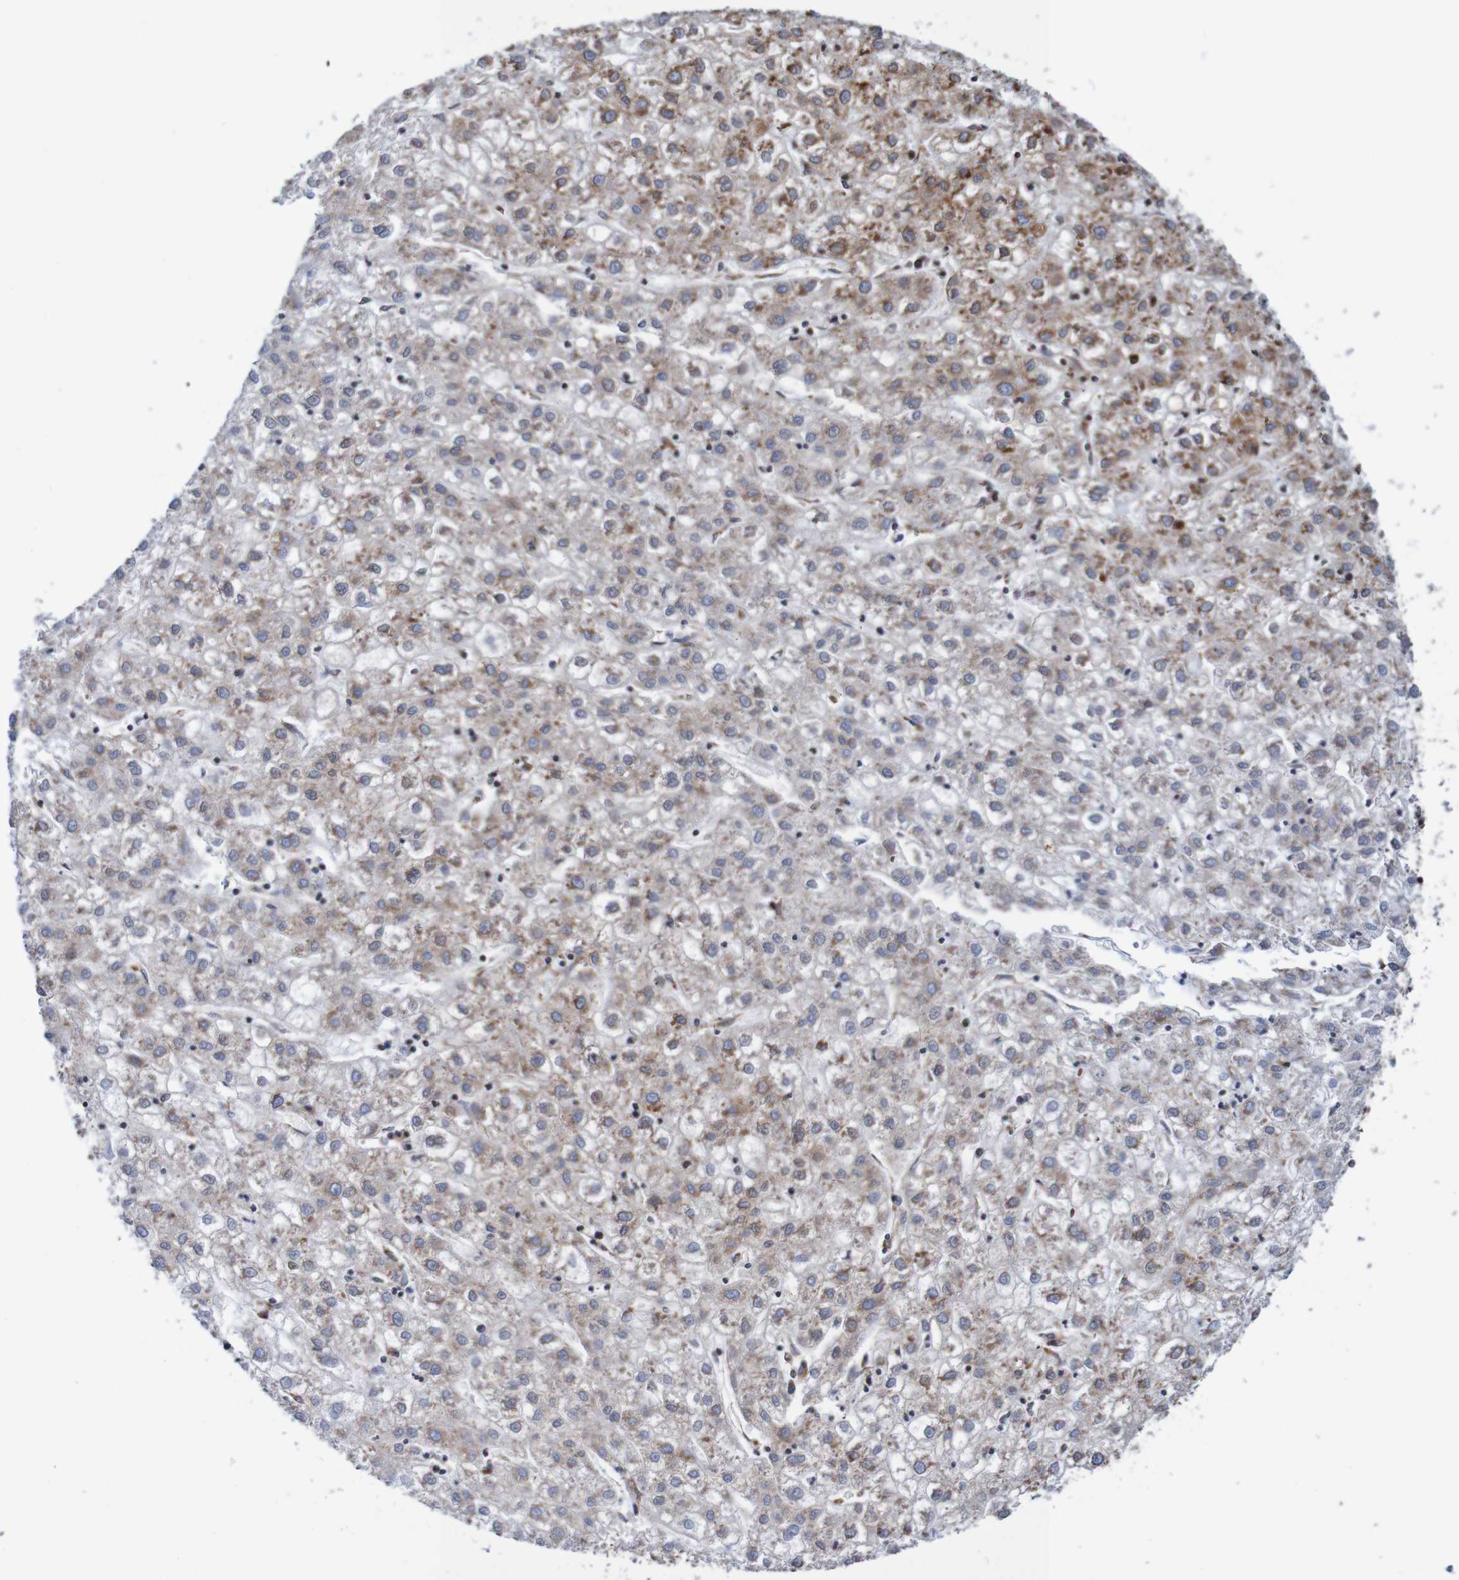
{"staining": {"intensity": "strong", "quantity": "25%-75%", "location": "cytoplasmic/membranous"}, "tissue": "liver cancer", "cell_type": "Tumor cells", "image_type": "cancer", "snomed": [{"axis": "morphology", "description": "Carcinoma, Hepatocellular, NOS"}, {"axis": "topography", "description": "Liver"}], "caption": "There is high levels of strong cytoplasmic/membranous expression in tumor cells of liver cancer, as demonstrated by immunohistochemical staining (brown color).", "gene": "TMEM109", "patient": {"sex": "male", "age": 72}}